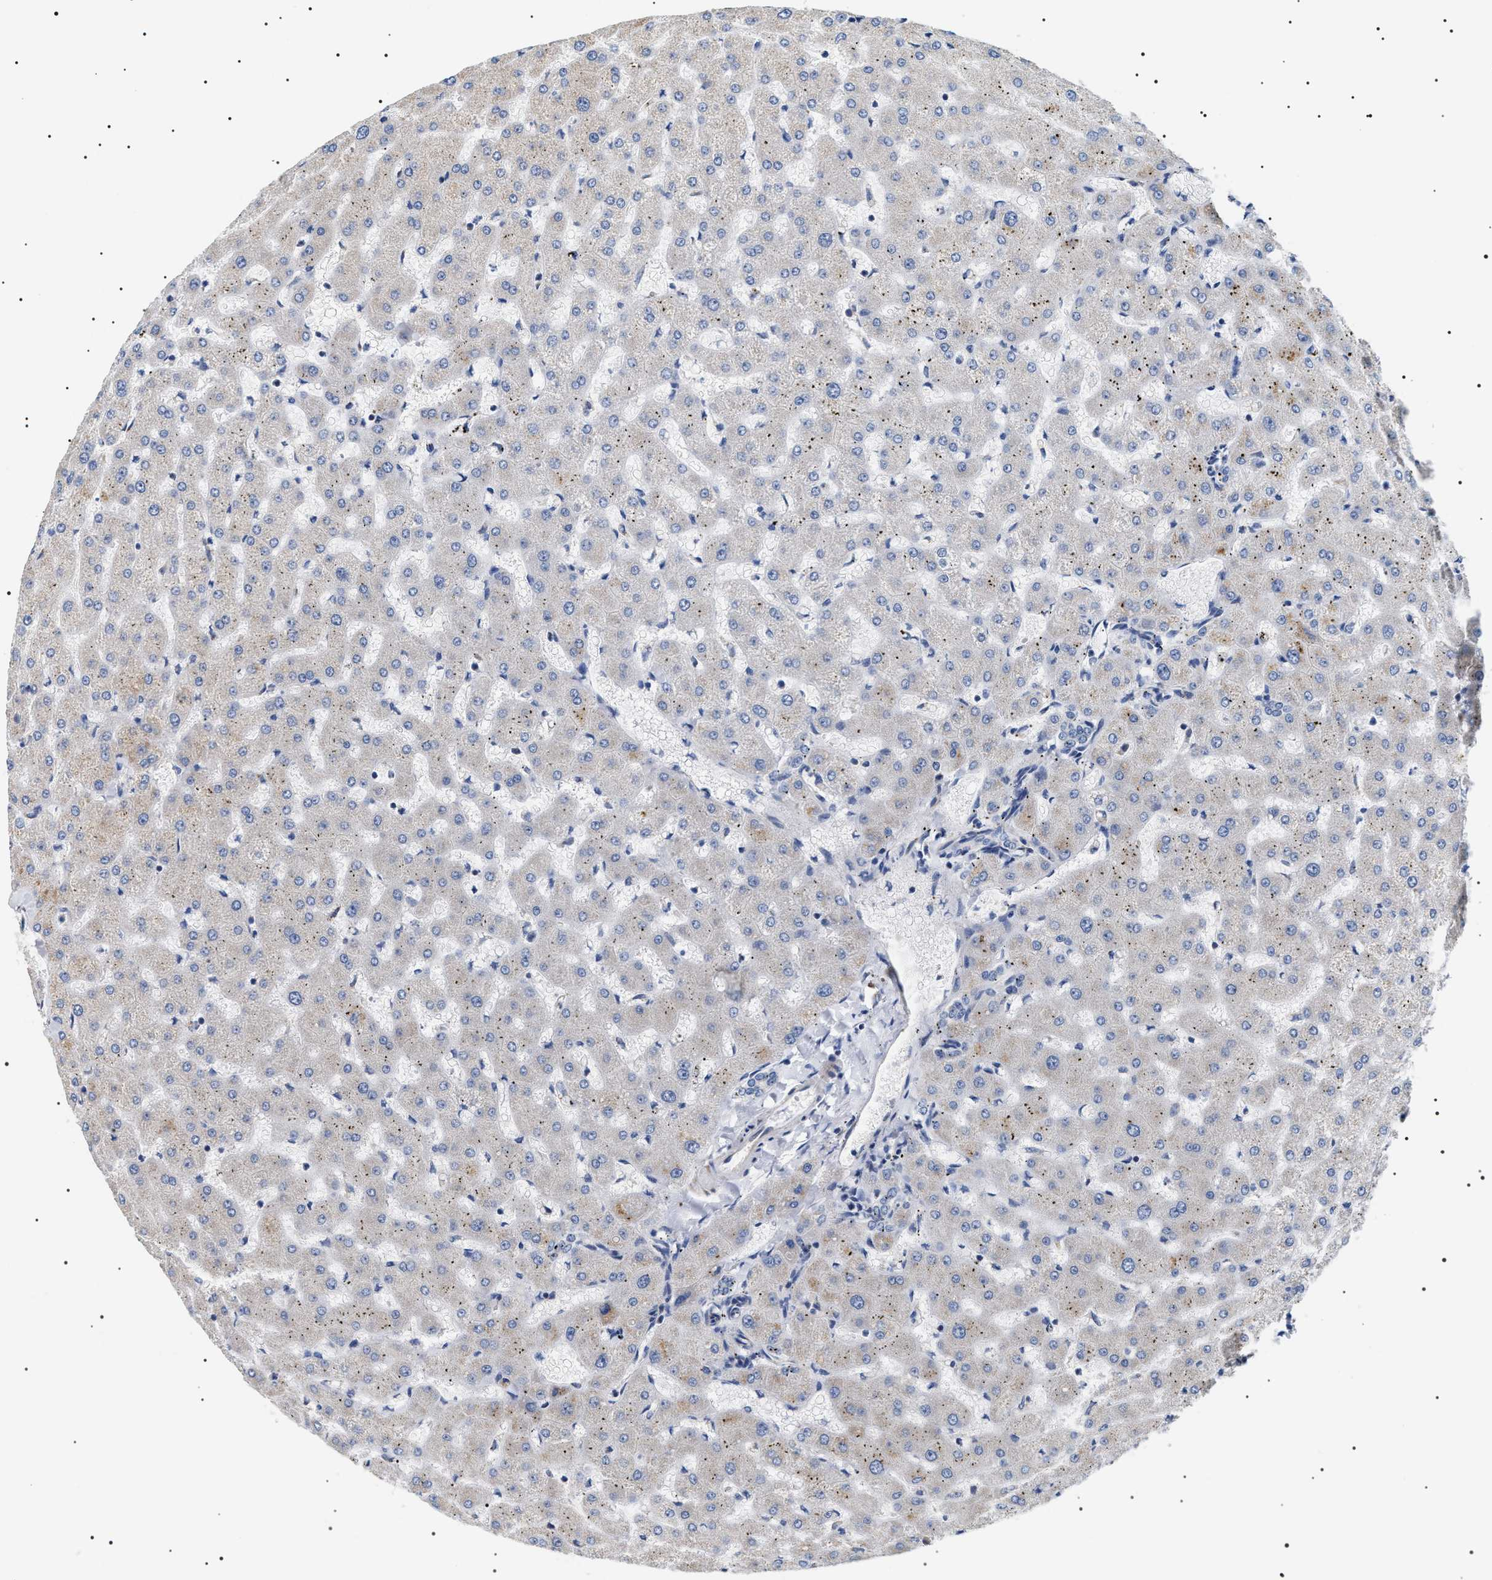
{"staining": {"intensity": "negative", "quantity": "none", "location": "none"}, "tissue": "liver", "cell_type": "Cholangiocytes", "image_type": "normal", "snomed": [{"axis": "morphology", "description": "Normal tissue, NOS"}, {"axis": "topography", "description": "Liver"}], "caption": "Protein analysis of unremarkable liver displays no significant positivity in cholangiocytes. The staining is performed using DAB (3,3'-diaminobenzidine) brown chromogen with nuclei counter-stained in using hematoxylin.", "gene": "TMEM222", "patient": {"sex": "female", "age": 63}}